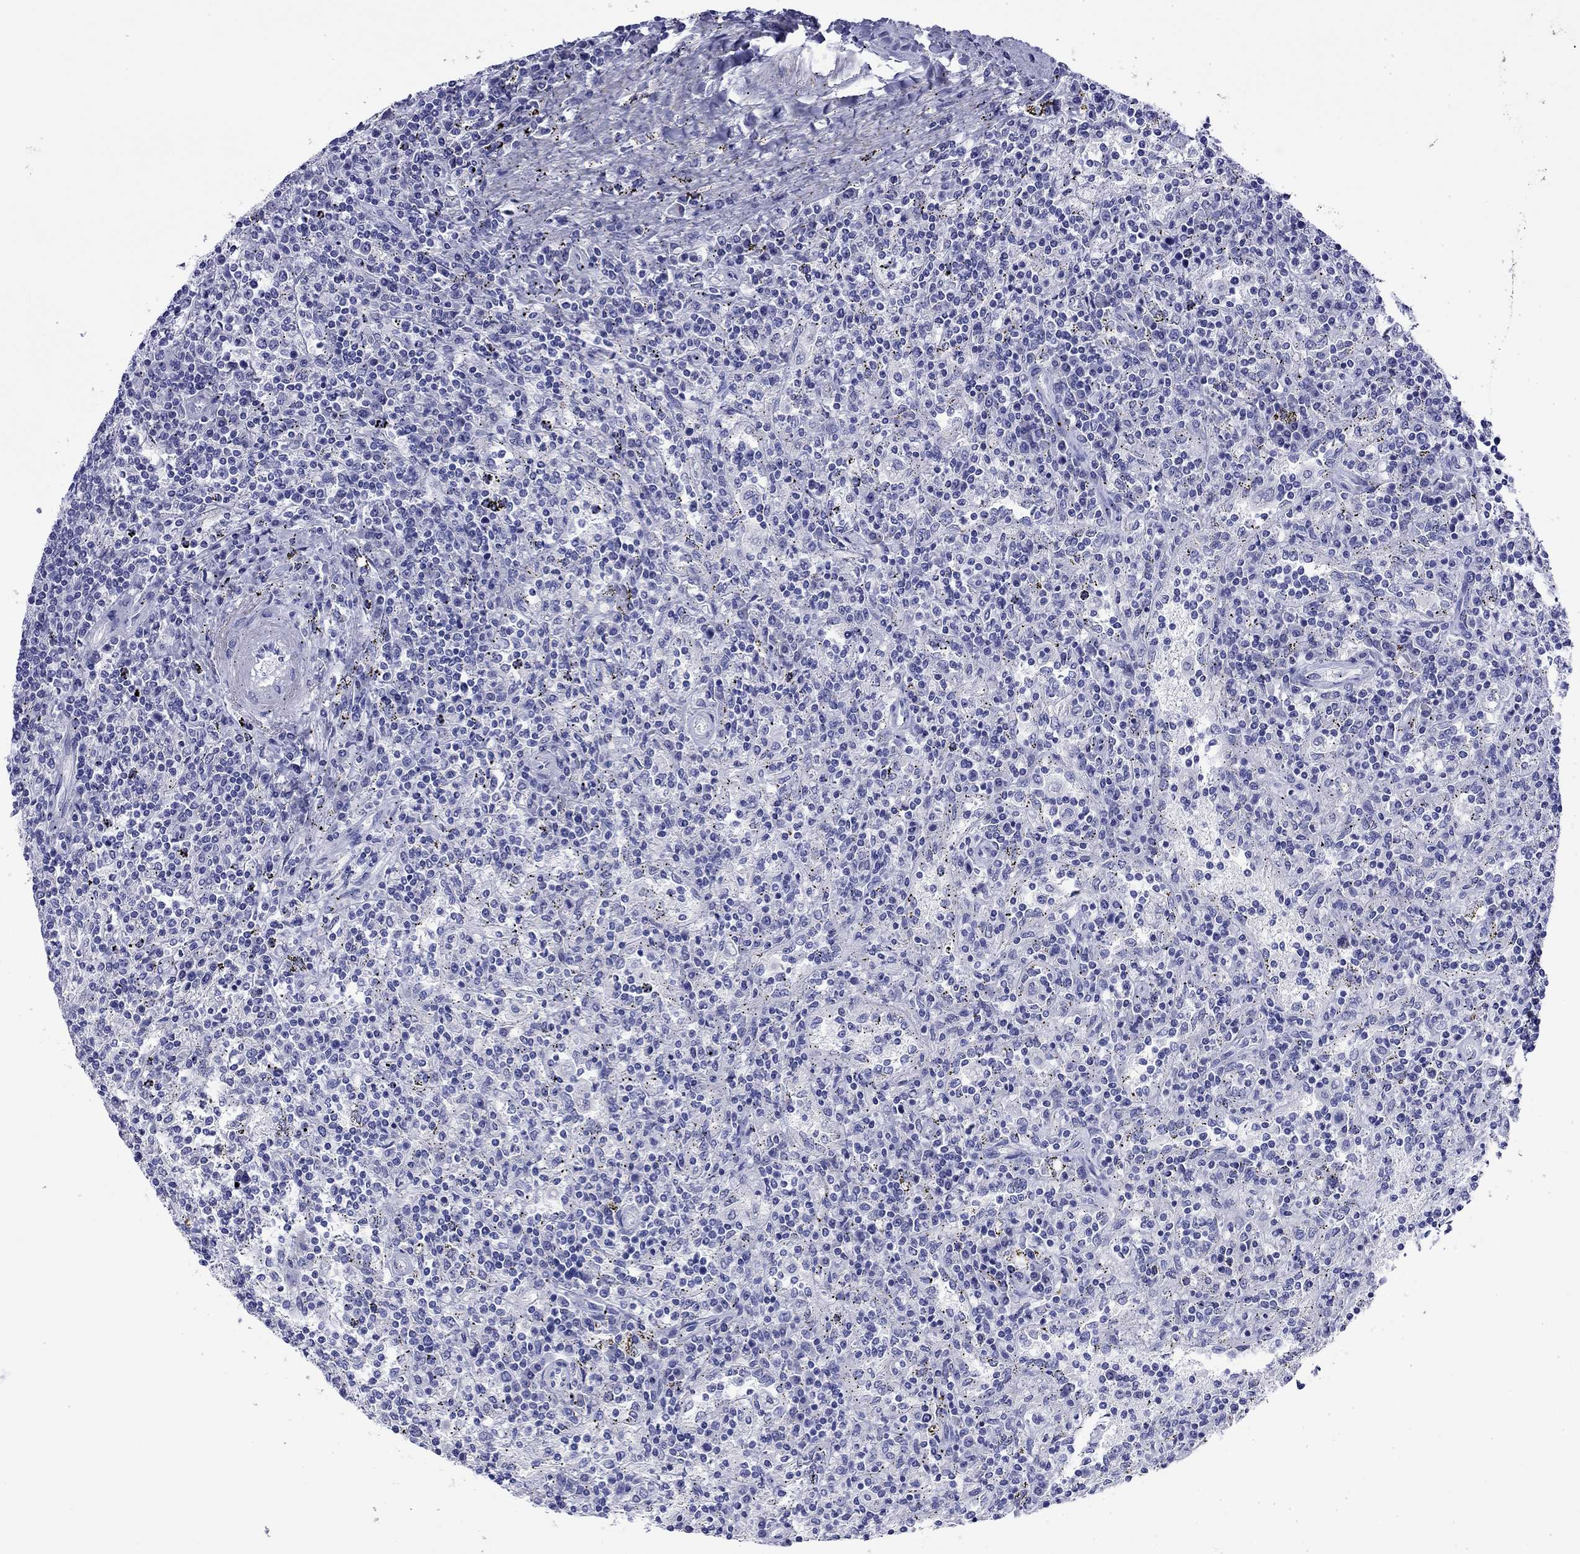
{"staining": {"intensity": "negative", "quantity": "none", "location": "none"}, "tissue": "lymphoma", "cell_type": "Tumor cells", "image_type": "cancer", "snomed": [{"axis": "morphology", "description": "Malignant lymphoma, non-Hodgkin's type, Low grade"}, {"axis": "topography", "description": "Lymph node"}], "caption": "This is an immunohistochemistry (IHC) micrograph of human malignant lymphoma, non-Hodgkin's type (low-grade). There is no staining in tumor cells.", "gene": "FIGLA", "patient": {"sex": "male", "age": 52}}